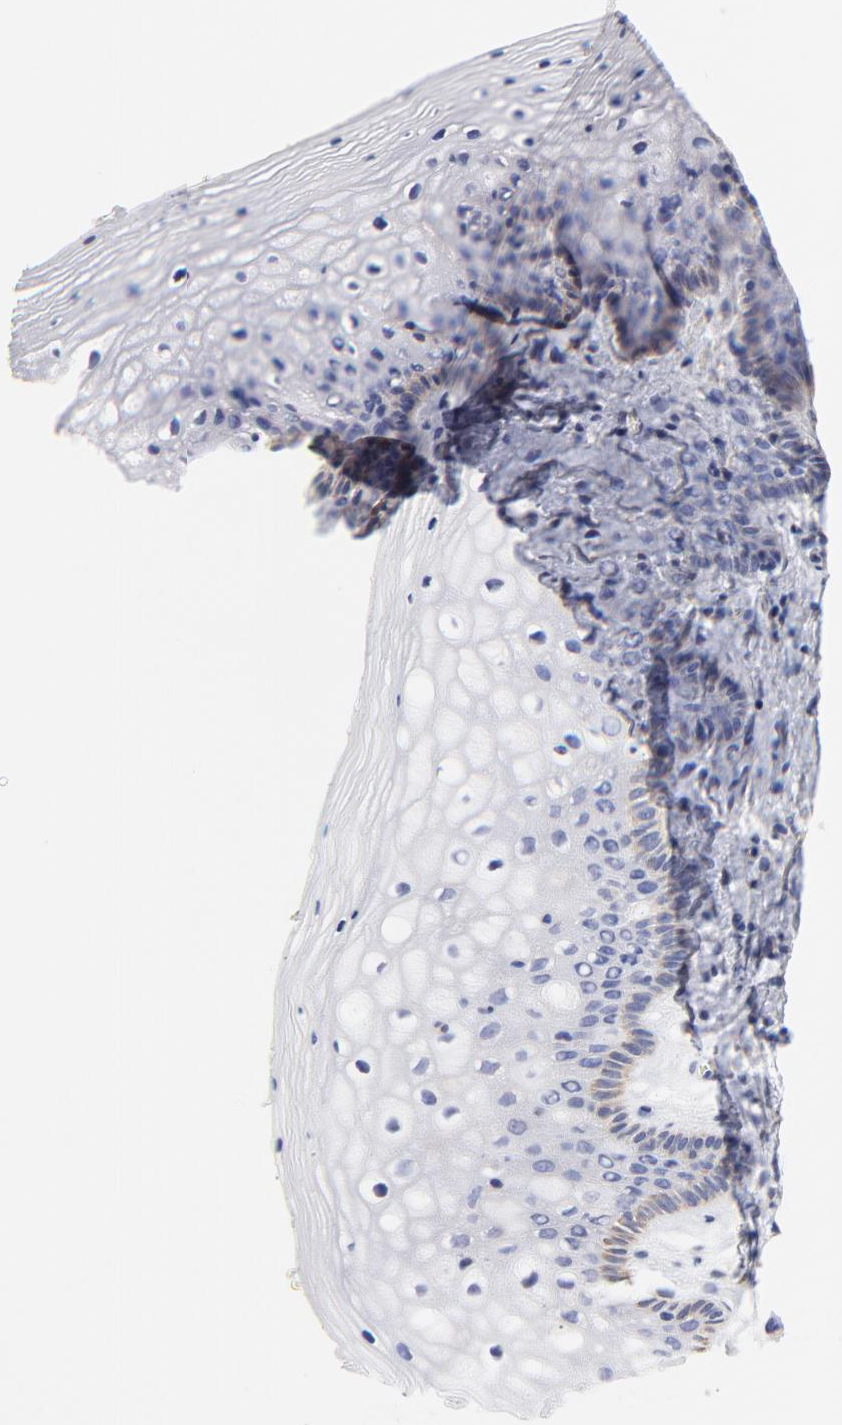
{"staining": {"intensity": "weak", "quantity": "<25%", "location": "cytoplasmic/membranous"}, "tissue": "vagina", "cell_type": "Squamous epithelial cells", "image_type": "normal", "snomed": [{"axis": "morphology", "description": "Normal tissue, NOS"}, {"axis": "topography", "description": "Vagina"}], "caption": "Image shows no protein staining in squamous epithelial cells of normal vagina.", "gene": "HS3ST1", "patient": {"sex": "female", "age": 46}}